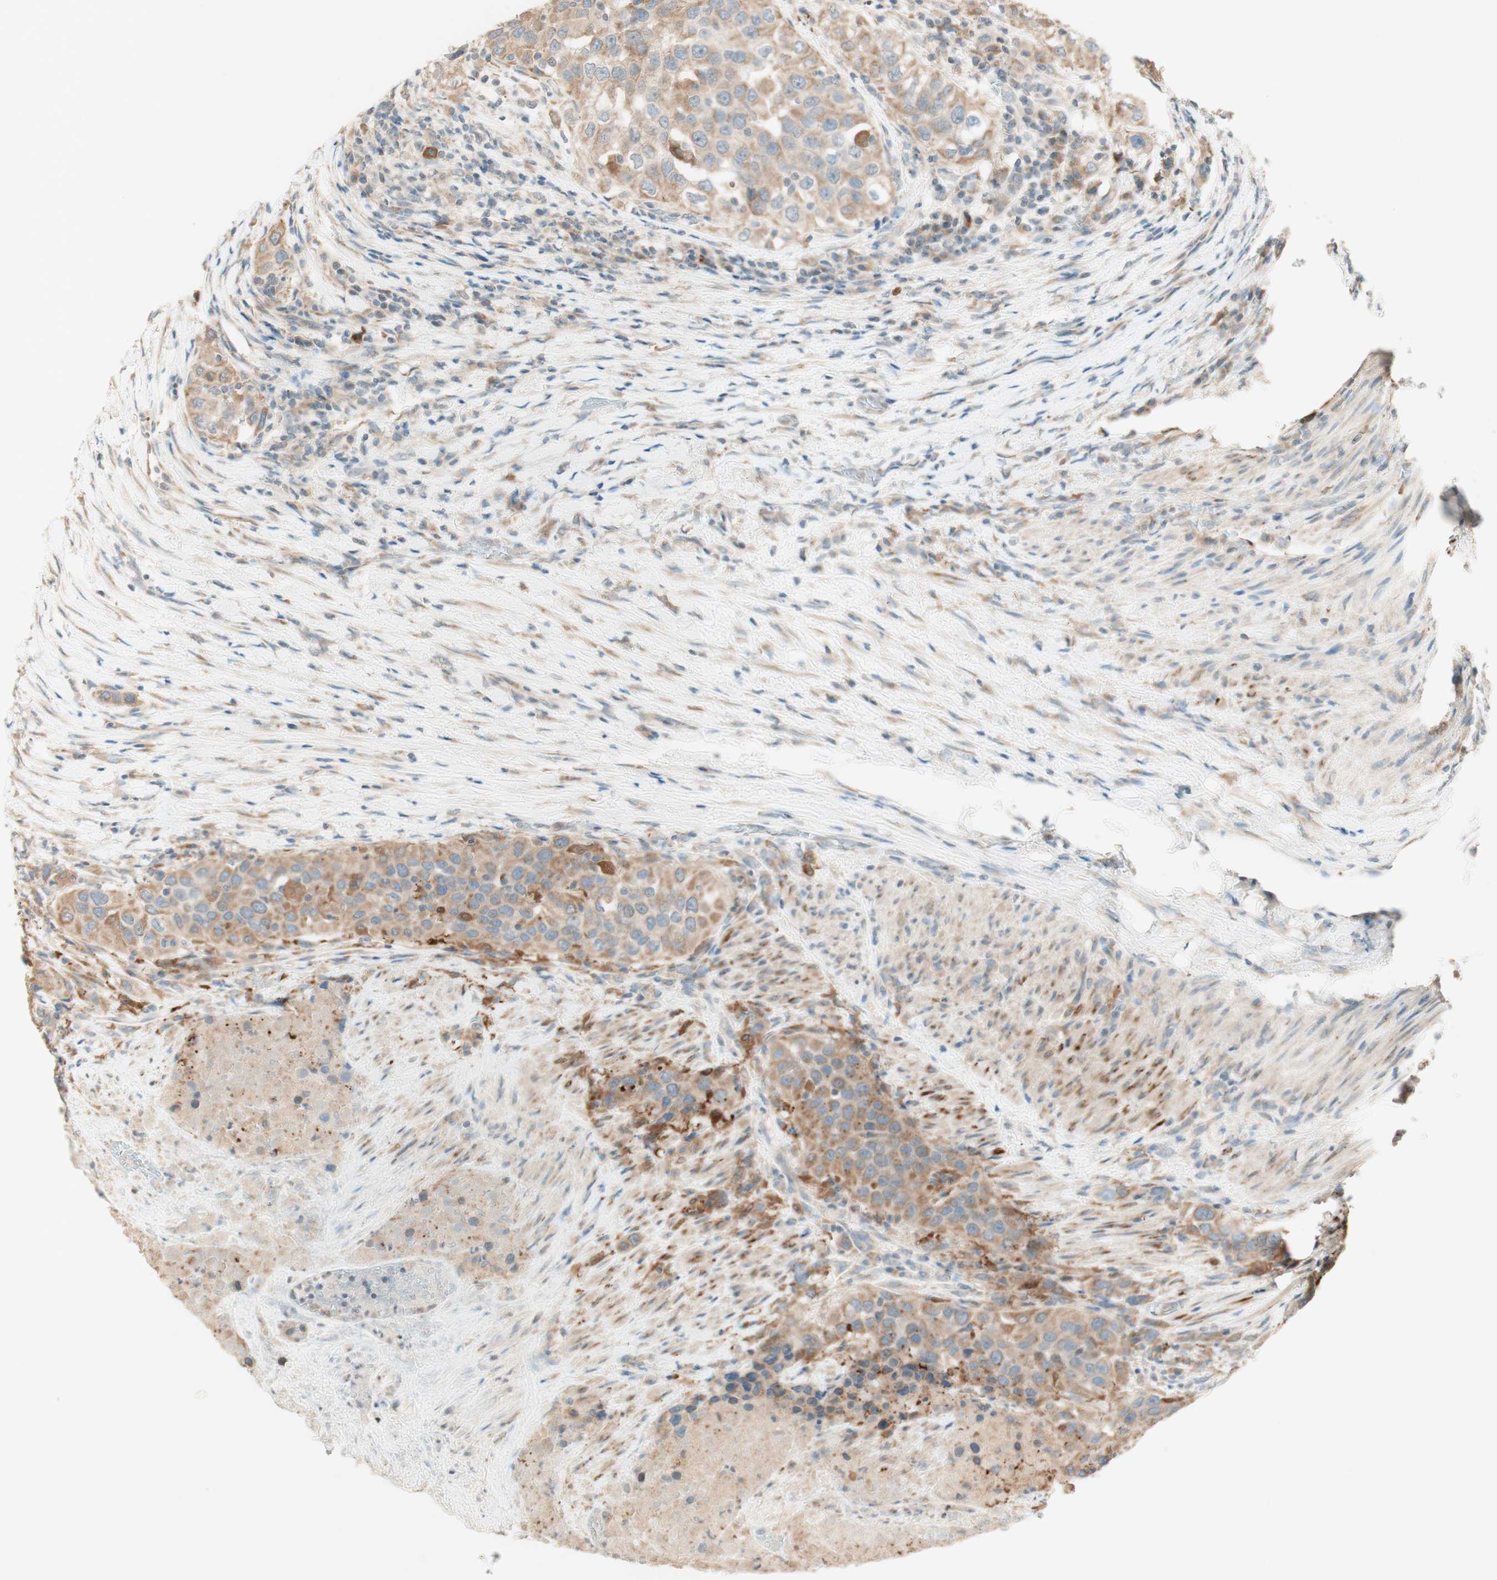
{"staining": {"intensity": "moderate", "quantity": ">75%", "location": "cytoplasmic/membranous"}, "tissue": "urothelial cancer", "cell_type": "Tumor cells", "image_type": "cancer", "snomed": [{"axis": "morphology", "description": "Urothelial carcinoma, High grade"}, {"axis": "topography", "description": "Urinary bladder"}], "caption": "Immunohistochemistry (IHC) staining of urothelial cancer, which exhibits medium levels of moderate cytoplasmic/membranous positivity in approximately >75% of tumor cells indicating moderate cytoplasmic/membranous protein expression. The staining was performed using DAB (3,3'-diaminobenzidine) (brown) for protein detection and nuclei were counterstained in hematoxylin (blue).", "gene": "CLCN2", "patient": {"sex": "female", "age": 80}}